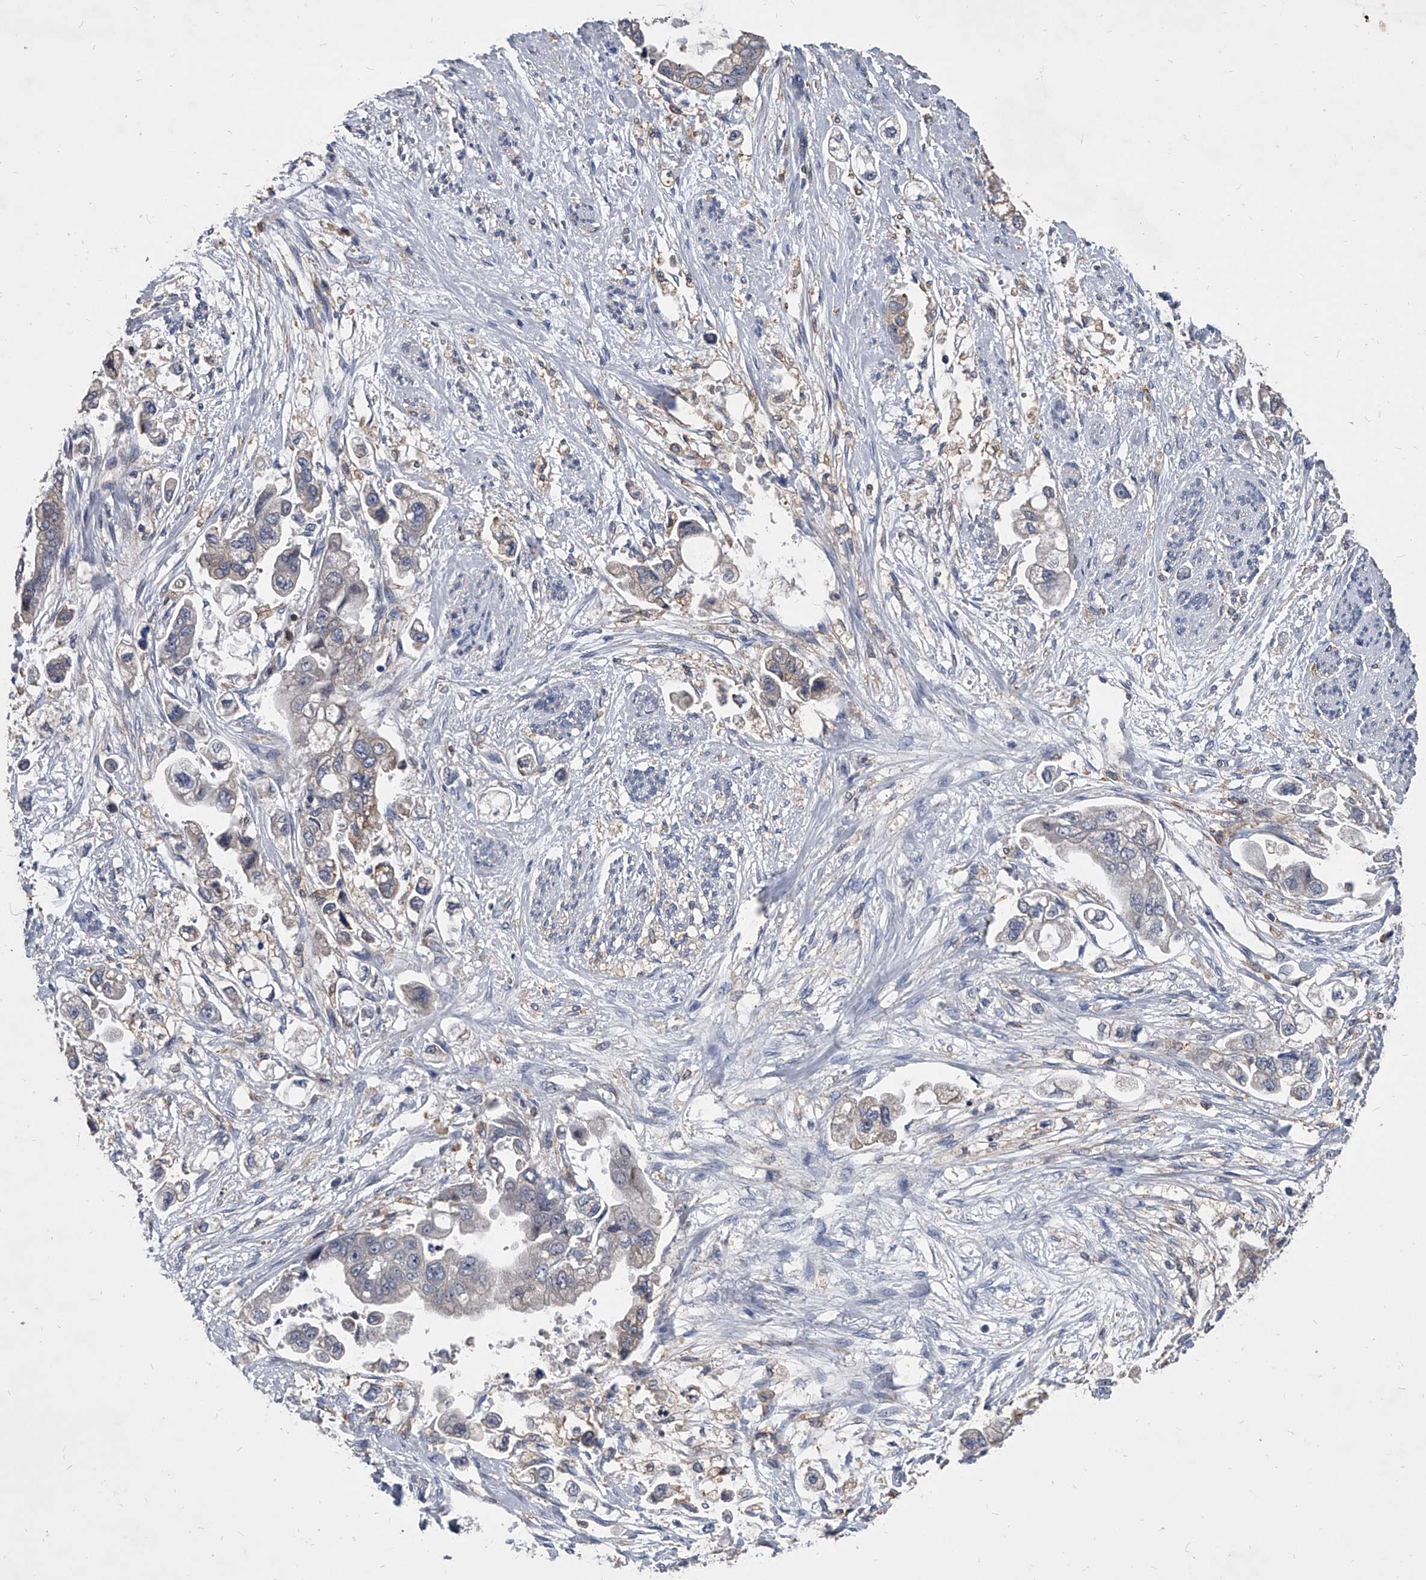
{"staining": {"intensity": "negative", "quantity": "none", "location": "none"}, "tissue": "stomach cancer", "cell_type": "Tumor cells", "image_type": "cancer", "snomed": [{"axis": "morphology", "description": "Adenocarcinoma, NOS"}, {"axis": "topography", "description": "Stomach"}], "caption": "An IHC histopathology image of stomach cancer (adenocarcinoma) is shown. There is no staining in tumor cells of stomach cancer (adenocarcinoma). (IHC, brightfield microscopy, high magnification).", "gene": "MAP4K3", "patient": {"sex": "male", "age": 62}}